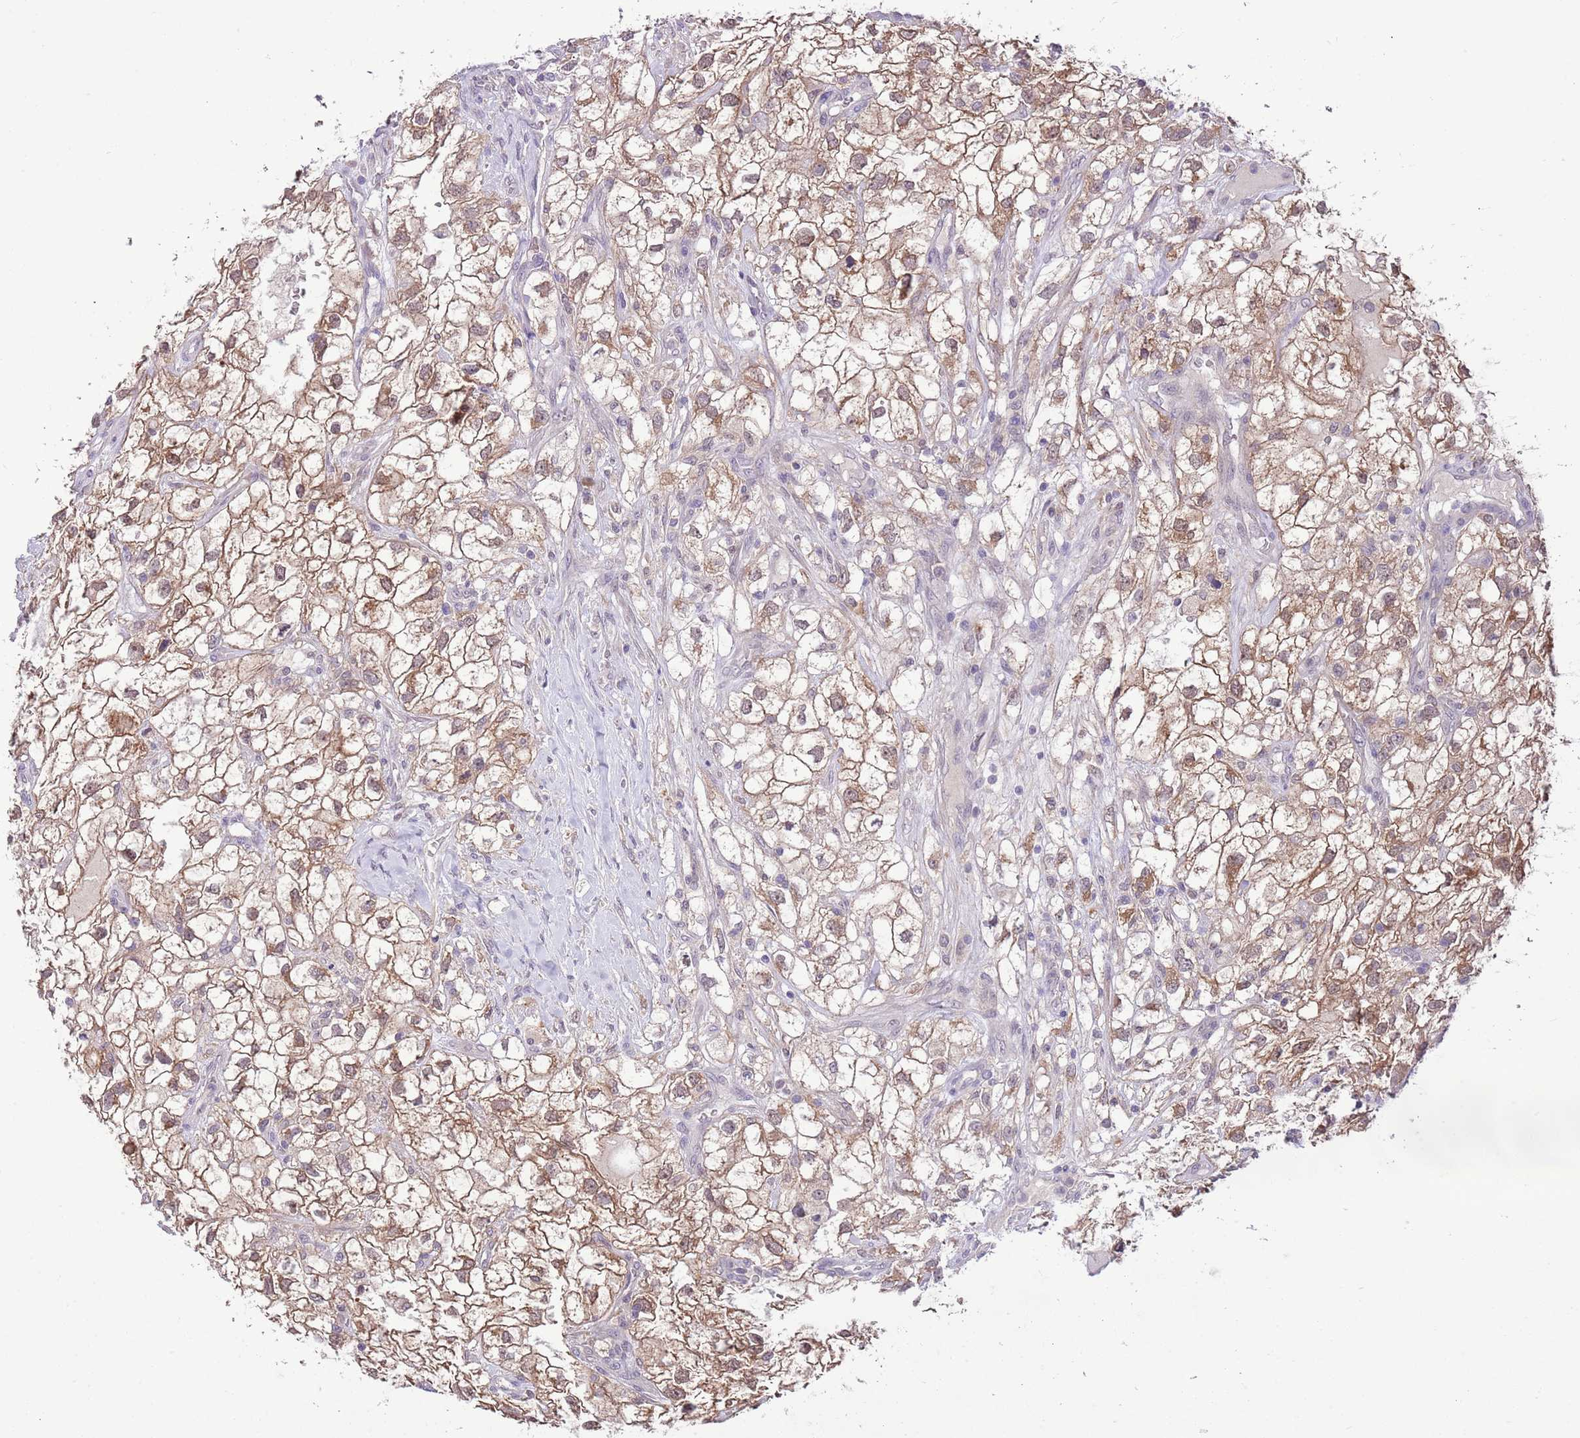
{"staining": {"intensity": "moderate", "quantity": ">75%", "location": "cytoplasmic/membranous"}, "tissue": "renal cancer", "cell_type": "Tumor cells", "image_type": "cancer", "snomed": [{"axis": "morphology", "description": "Adenocarcinoma, NOS"}, {"axis": "topography", "description": "Kidney"}], "caption": "A medium amount of moderate cytoplasmic/membranous positivity is identified in about >75% of tumor cells in renal cancer (adenocarcinoma) tissue.", "gene": "GALK2", "patient": {"sex": "male", "age": 59}}